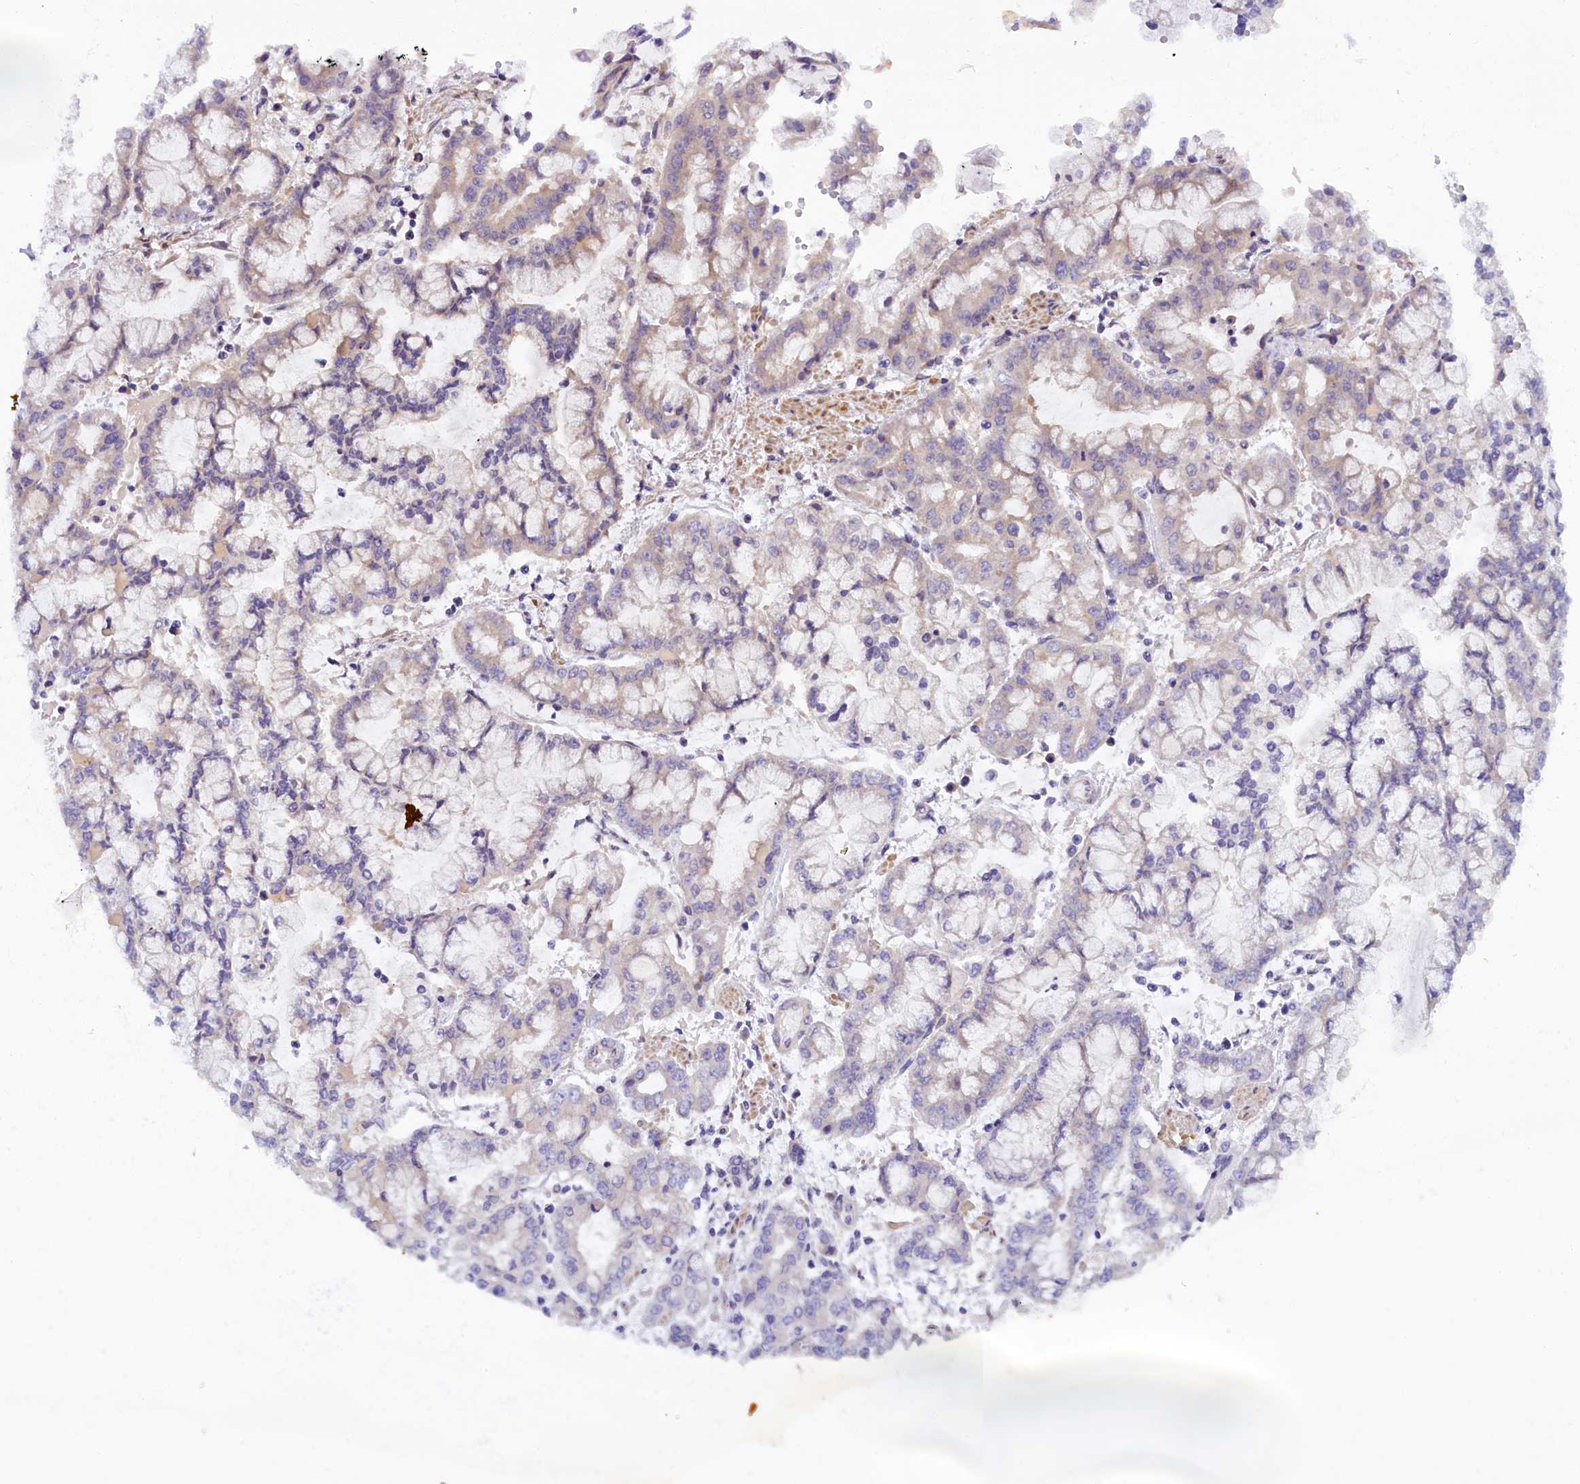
{"staining": {"intensity": "negative", "quantity": "none", "location": "none"}, "tissue": "stomach cancer", "cell_type": "Tumor cells", "image_type": "cancer", "snomed": [{"axis": "morphology", "description": "Adenocarcinoma, NOS"}, {"axis": "topography", "description": "Stomach"}], "caption": "Stomach cancer (adenocarcinoma) was stained to show a protein in brown. There is no significant positivity in tumor cells.", "gene": "CCDC9B", "patient": {"sex": "male", "age": 76}}